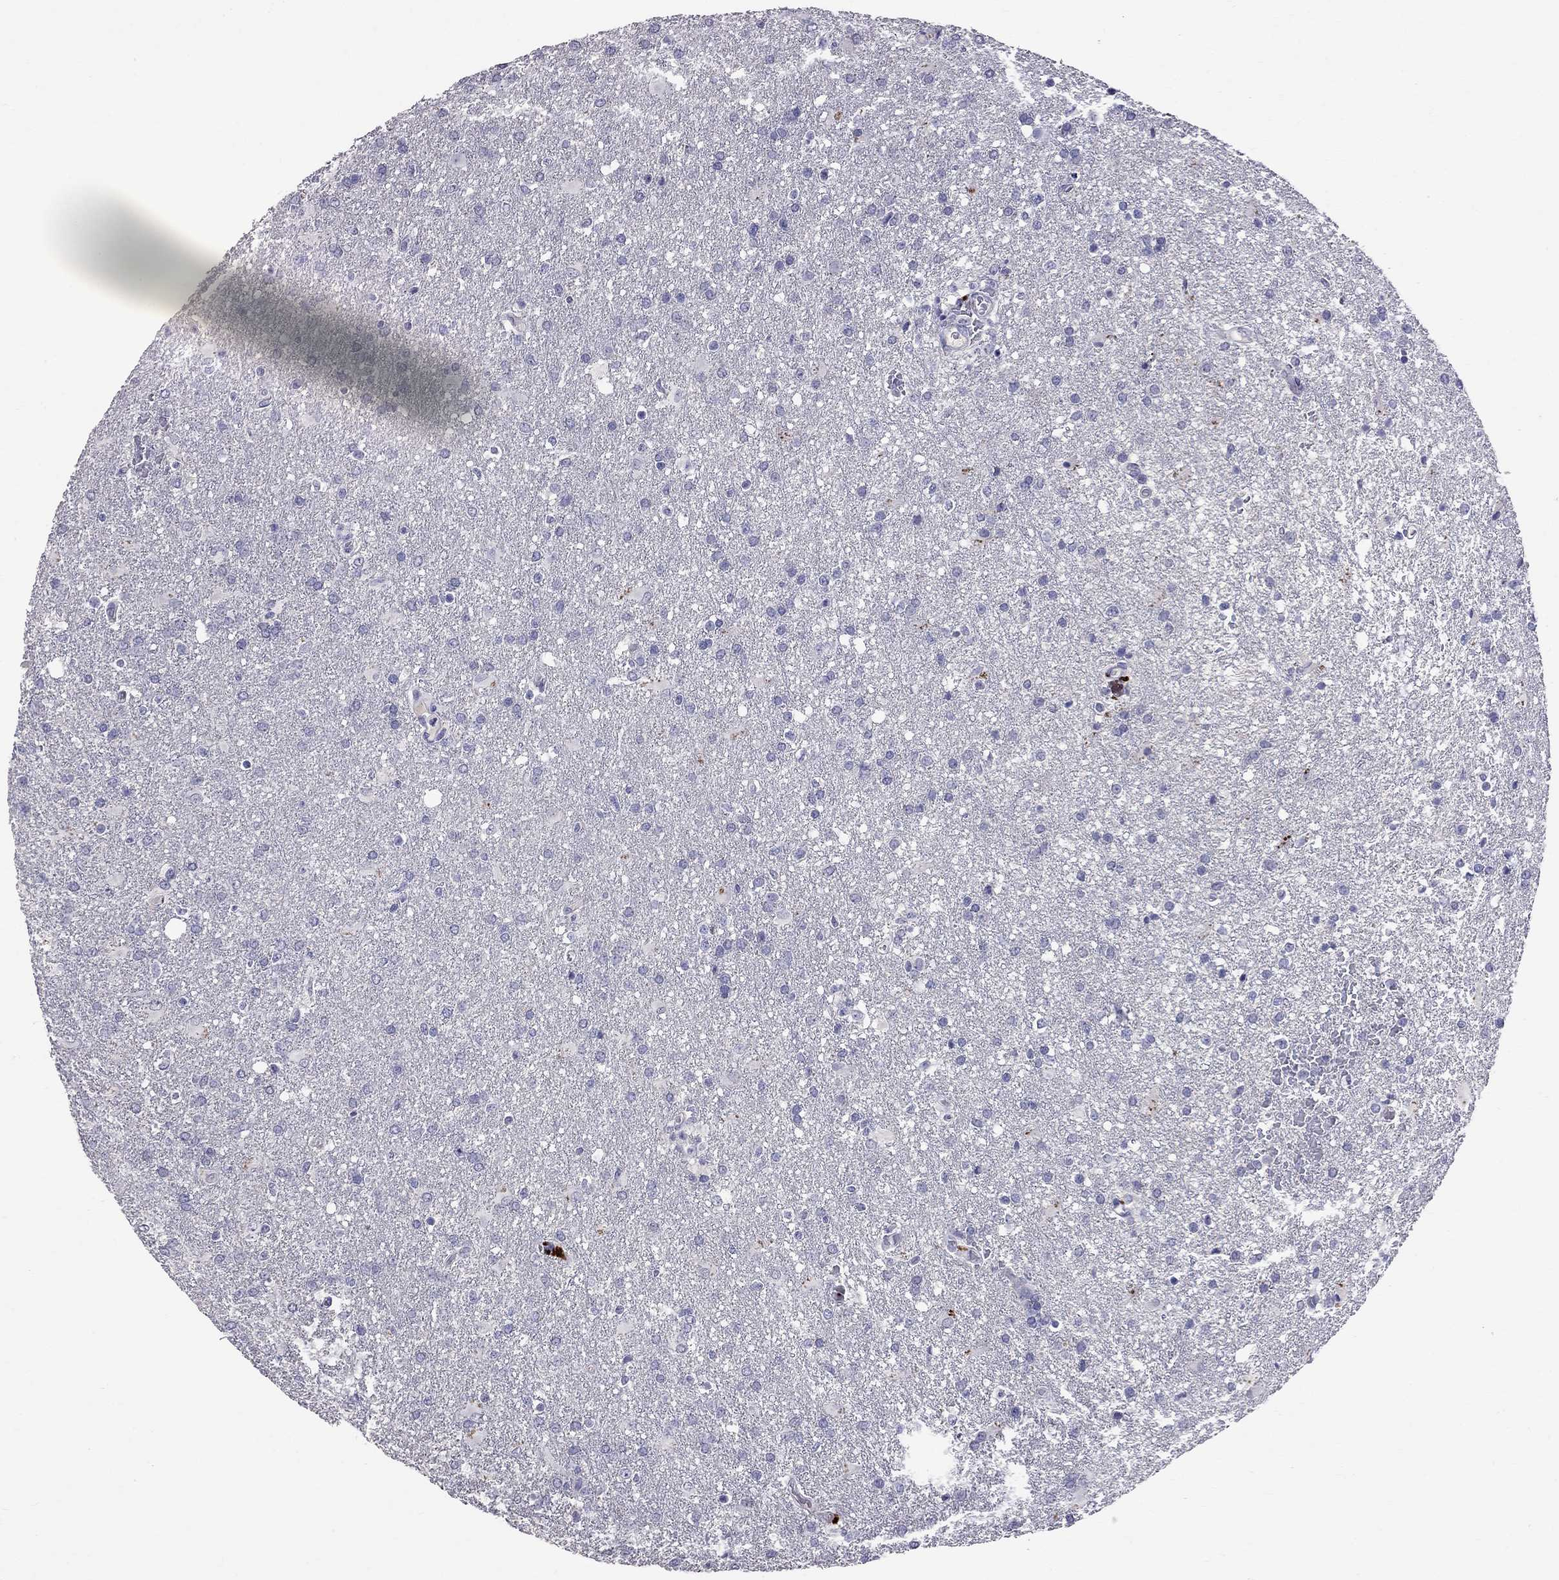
{"staining": {"intensity": "negative", "quantity": "none", "location": "none"}, "tissue": "glioma", "cell_type": "Tumor cells", "image_type": "cancer", "snomed": [{"axis": "morphology", "description": "Glioma, malignant, High grade"}, {"axis": "topography", "description": "Brain"}], "caption": "The photomicrograph reveals no staining of tumor cells in glioma. (Brightfield microscopy of DAB (3,3'-diaminobenzidine) immunohistochemistry (IHC) at high magnification).", "gene": "CFAP91", "patient": {"sex": "male", "age": 68}}